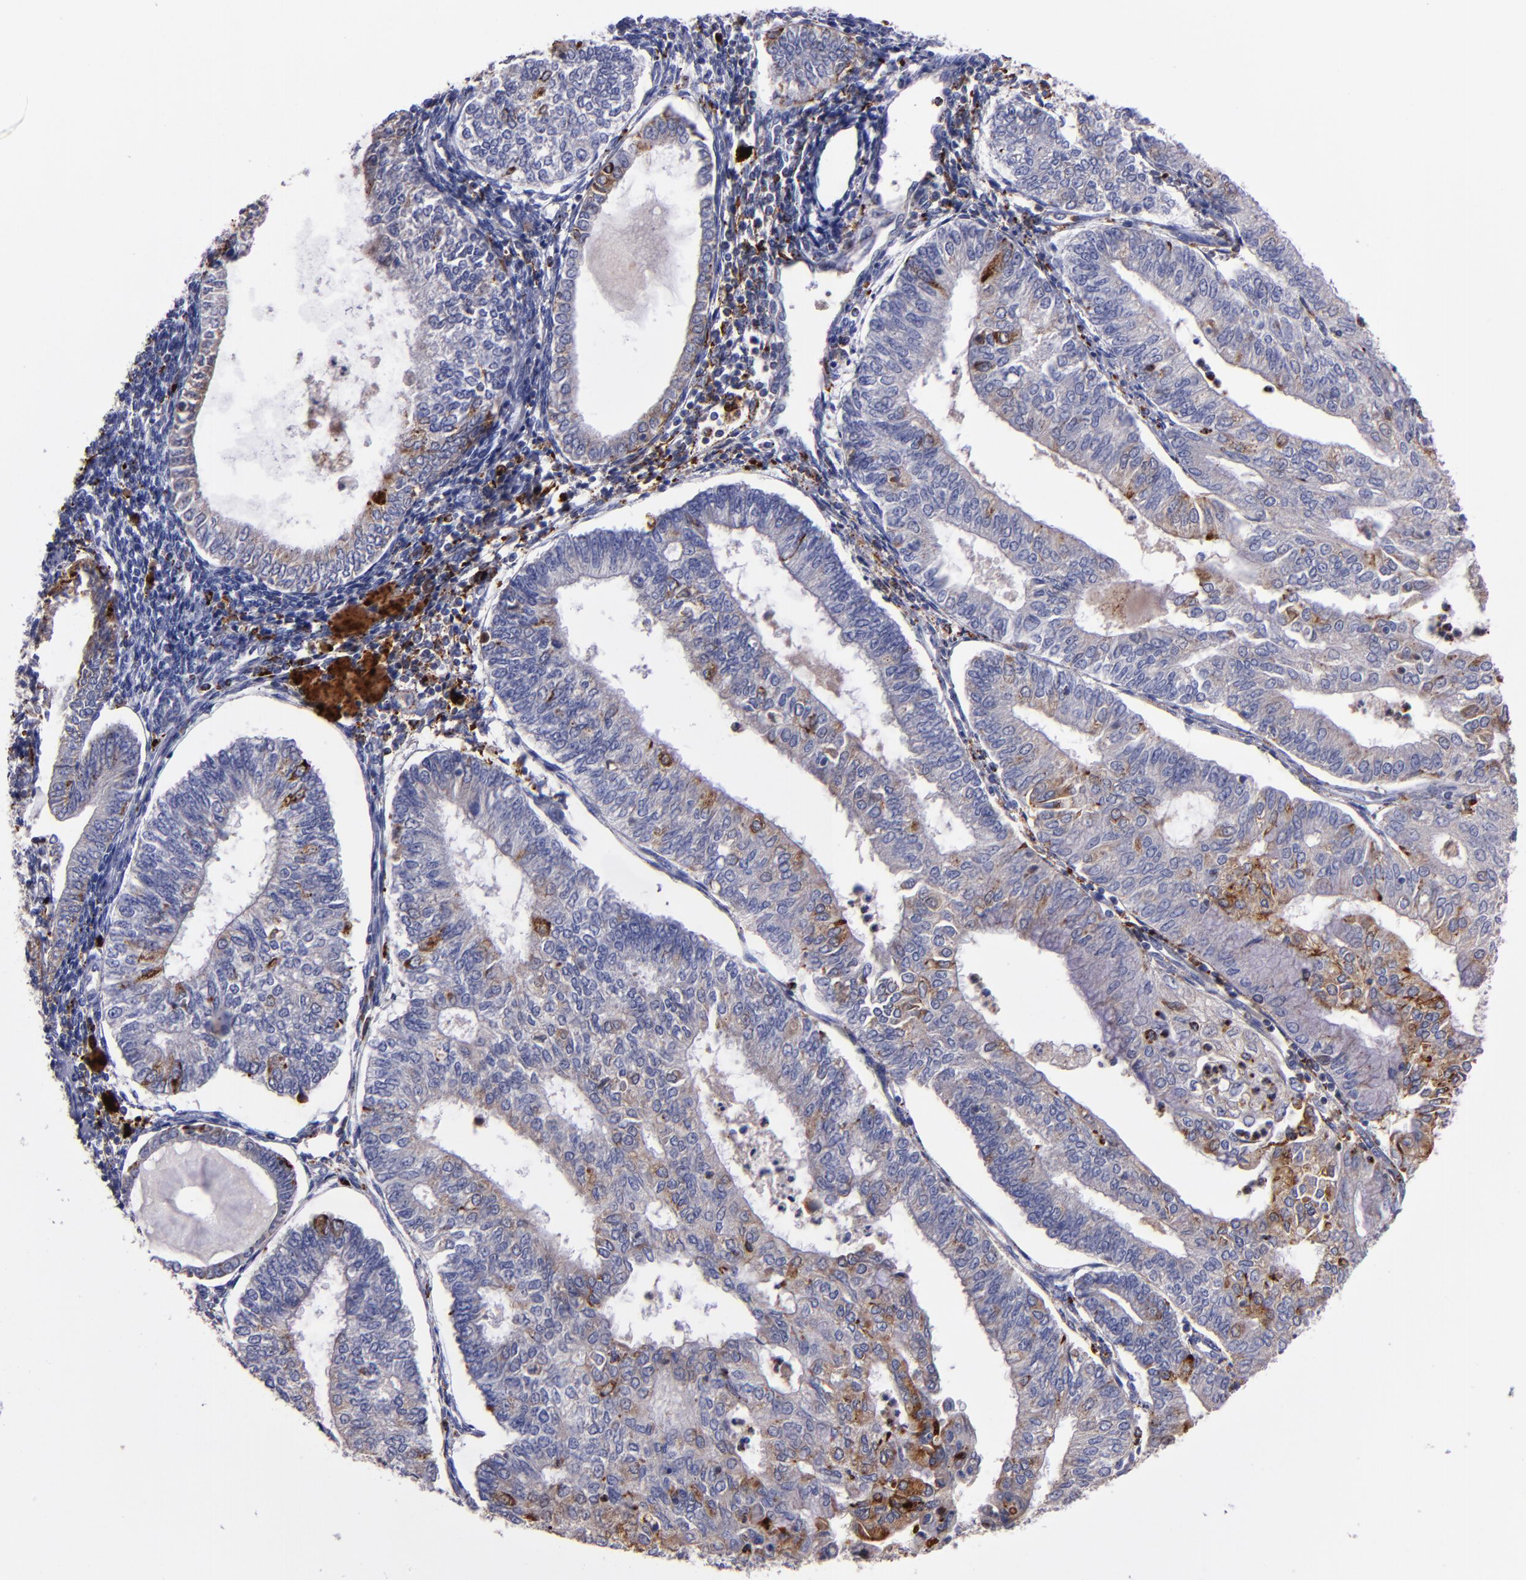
{"staining": {"intensity": "weak", "quantity": "25%-75%", "location": "cytoplasmic/membranous"}, "tissue": "endometrial cancer", "cell_type": "Tumor cells", "image_type": "cancer", "snomed": [{"axis": "morphology", "description": "Adenocarcinoma, NOS"}, {"axis": "topography", "description": "Endometrium"}], "caption": "A histopathology image of human endometrial cancer (adenocarcinoma) stained for a protein exhibits weak cytoplasmic/membranous brown staining in tumor cells.", "gene": "CTSS", "patient": {"sex": "female", "age": 59}}